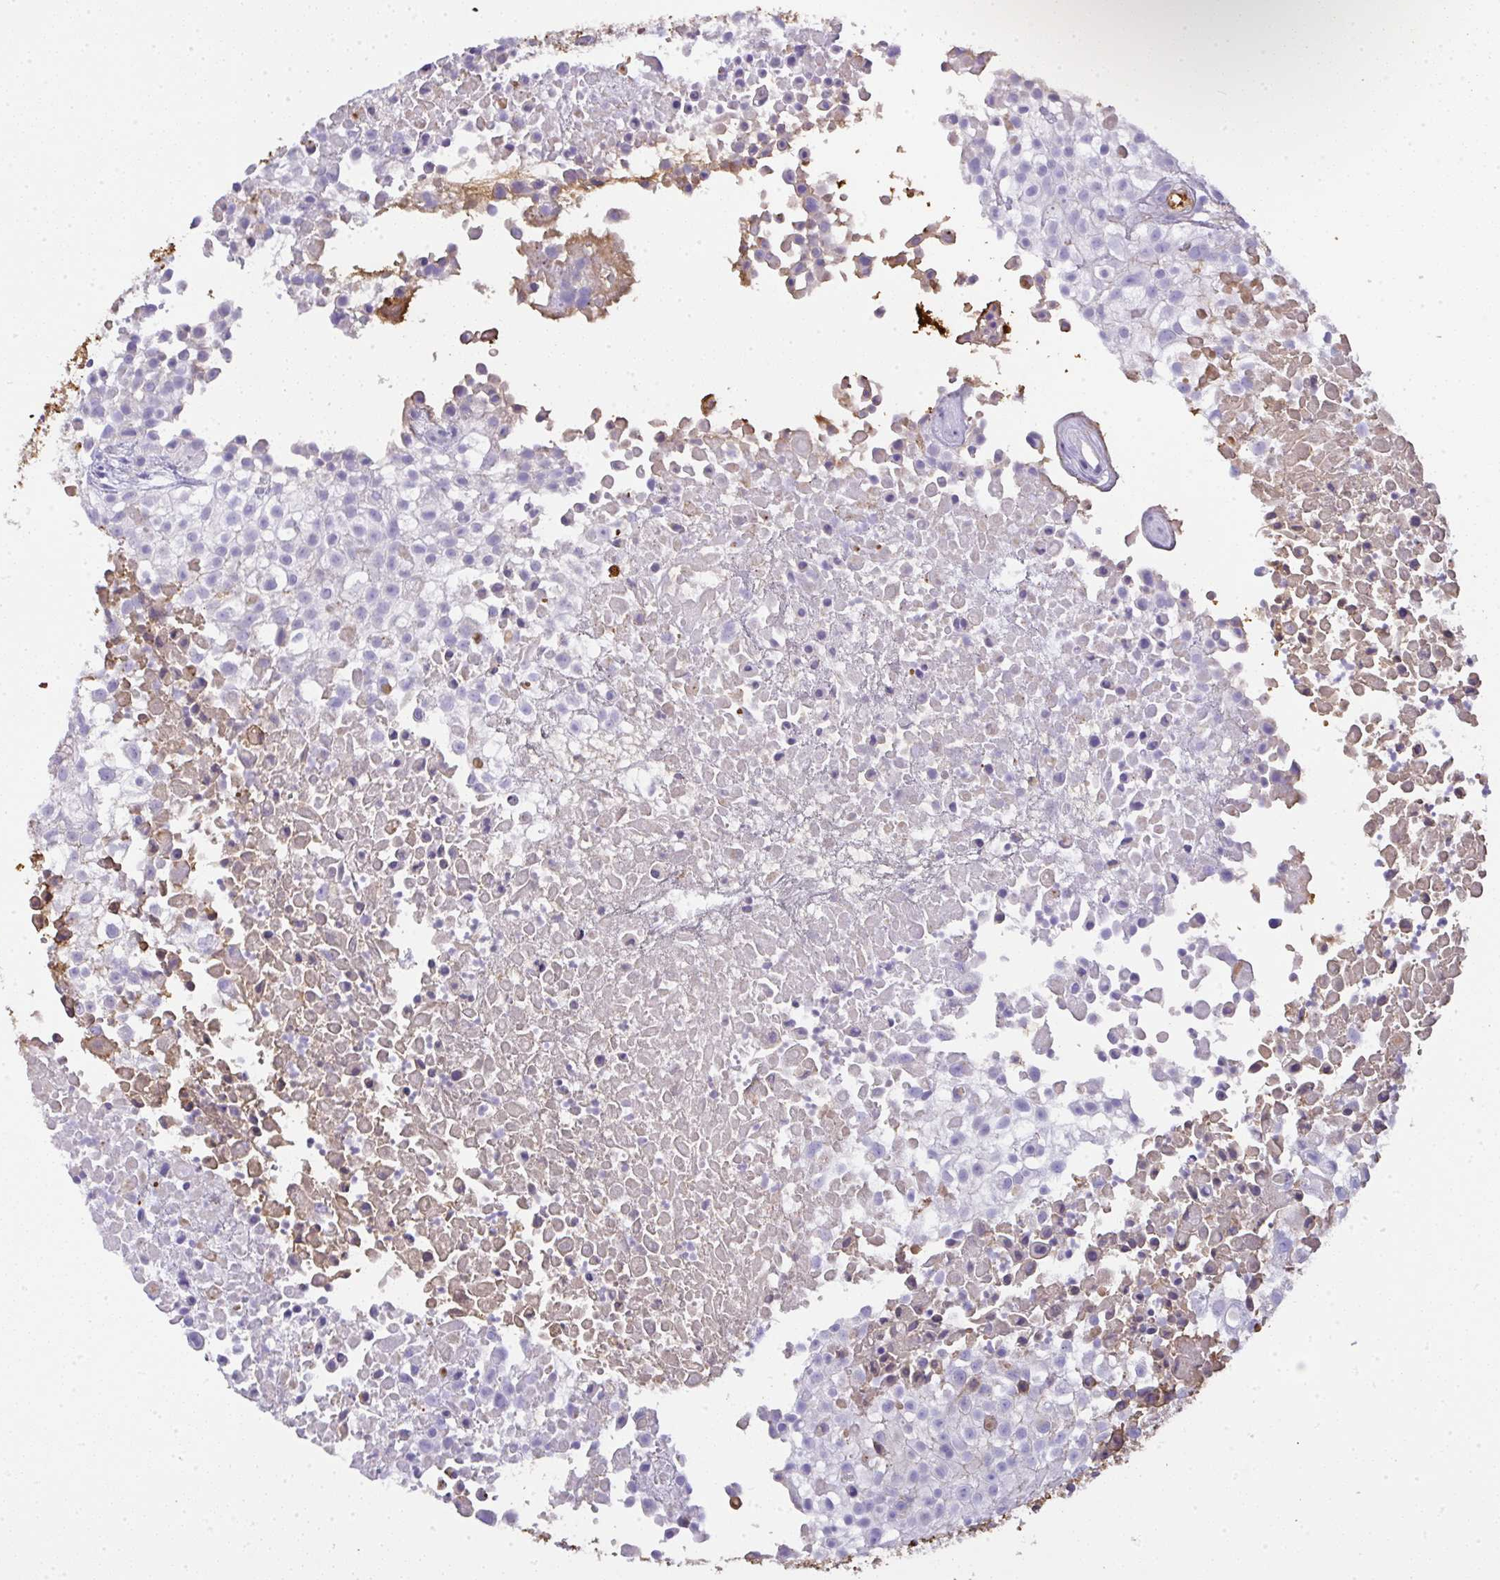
{"staining": {"intensity": "moderate", "quantity": "<25%", "location": "cytoplasmic/membranous"}, "tissue": "urothelial cancer", "cell_type": "Tumor cells", "image_type": "cancer", "snomed": [{"axis": "morphology", "description": "Urothelial carcinoma, High grade"}, {"axis": "topography", "description": "Urinary bladder"}], "caption": "Protein analysis of urothelial cancer tissue displays moderate cytoplasmic/membranous staining in about <25% of tumor cells. (IHC, brightfield microscopy, high magnification).", "gene": "SMYD5", "patient": {"sex": "male", "age": 56}}